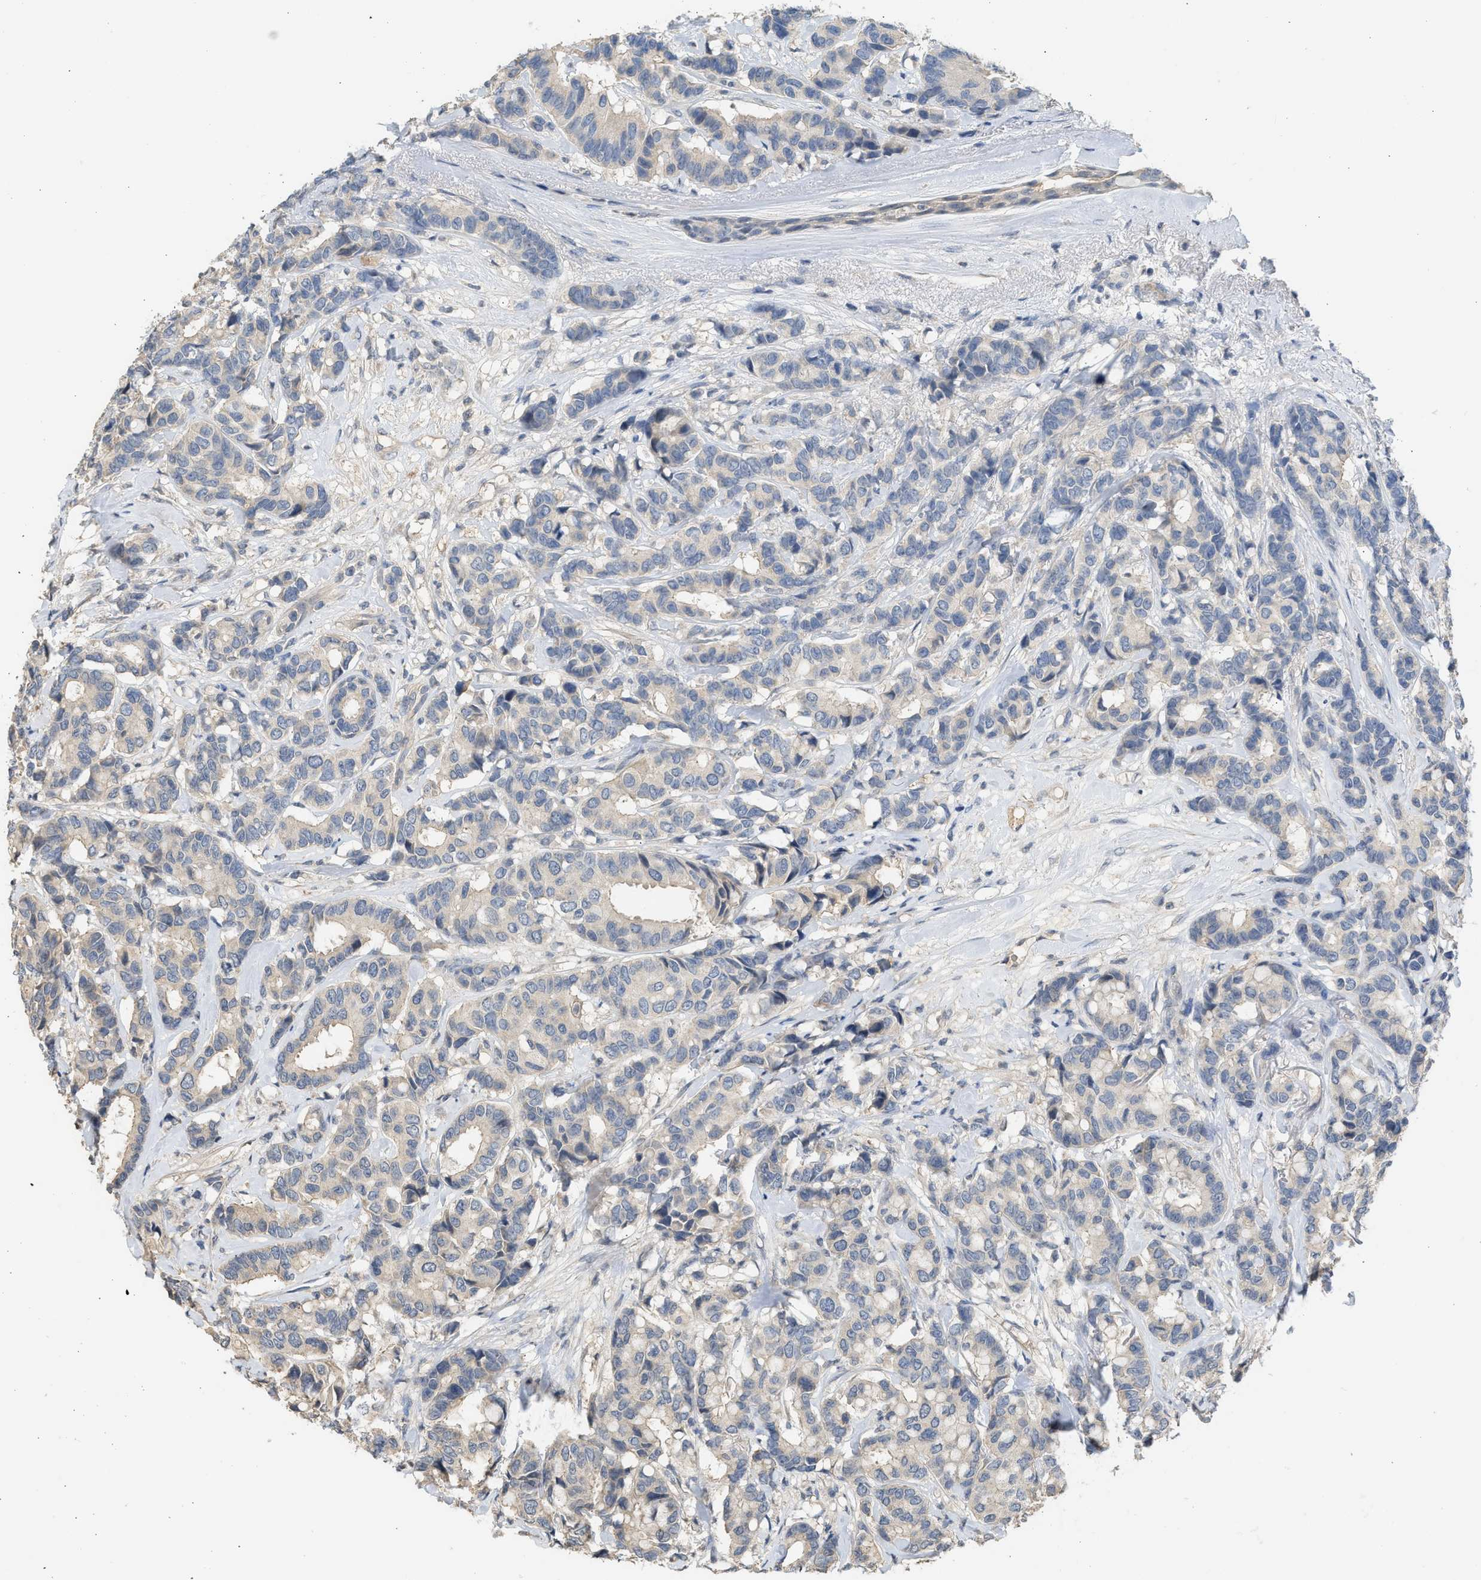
{"staining": {"intensity": "weak", "quantity": "<25%", "location": "cytoplasmic/membranous"}, "tissue": "breast cancer", "cell_type": "Tumor cells", "image_type": "cancer", "snomed": [{"axis": "morphology", "description": "Duct carcinoma"}, {"axis": "topography", "description": "Breast"}], "caption": "The micrograph reveals no staining of tumor cells in invasive ductal carcinoma (breast). The staining is performed using DAB brown chromogen with nuclei counter-stained in using hematoxylin.", "gene": "SULT2A1", "patient": {"sex": "female", "age": 87}}